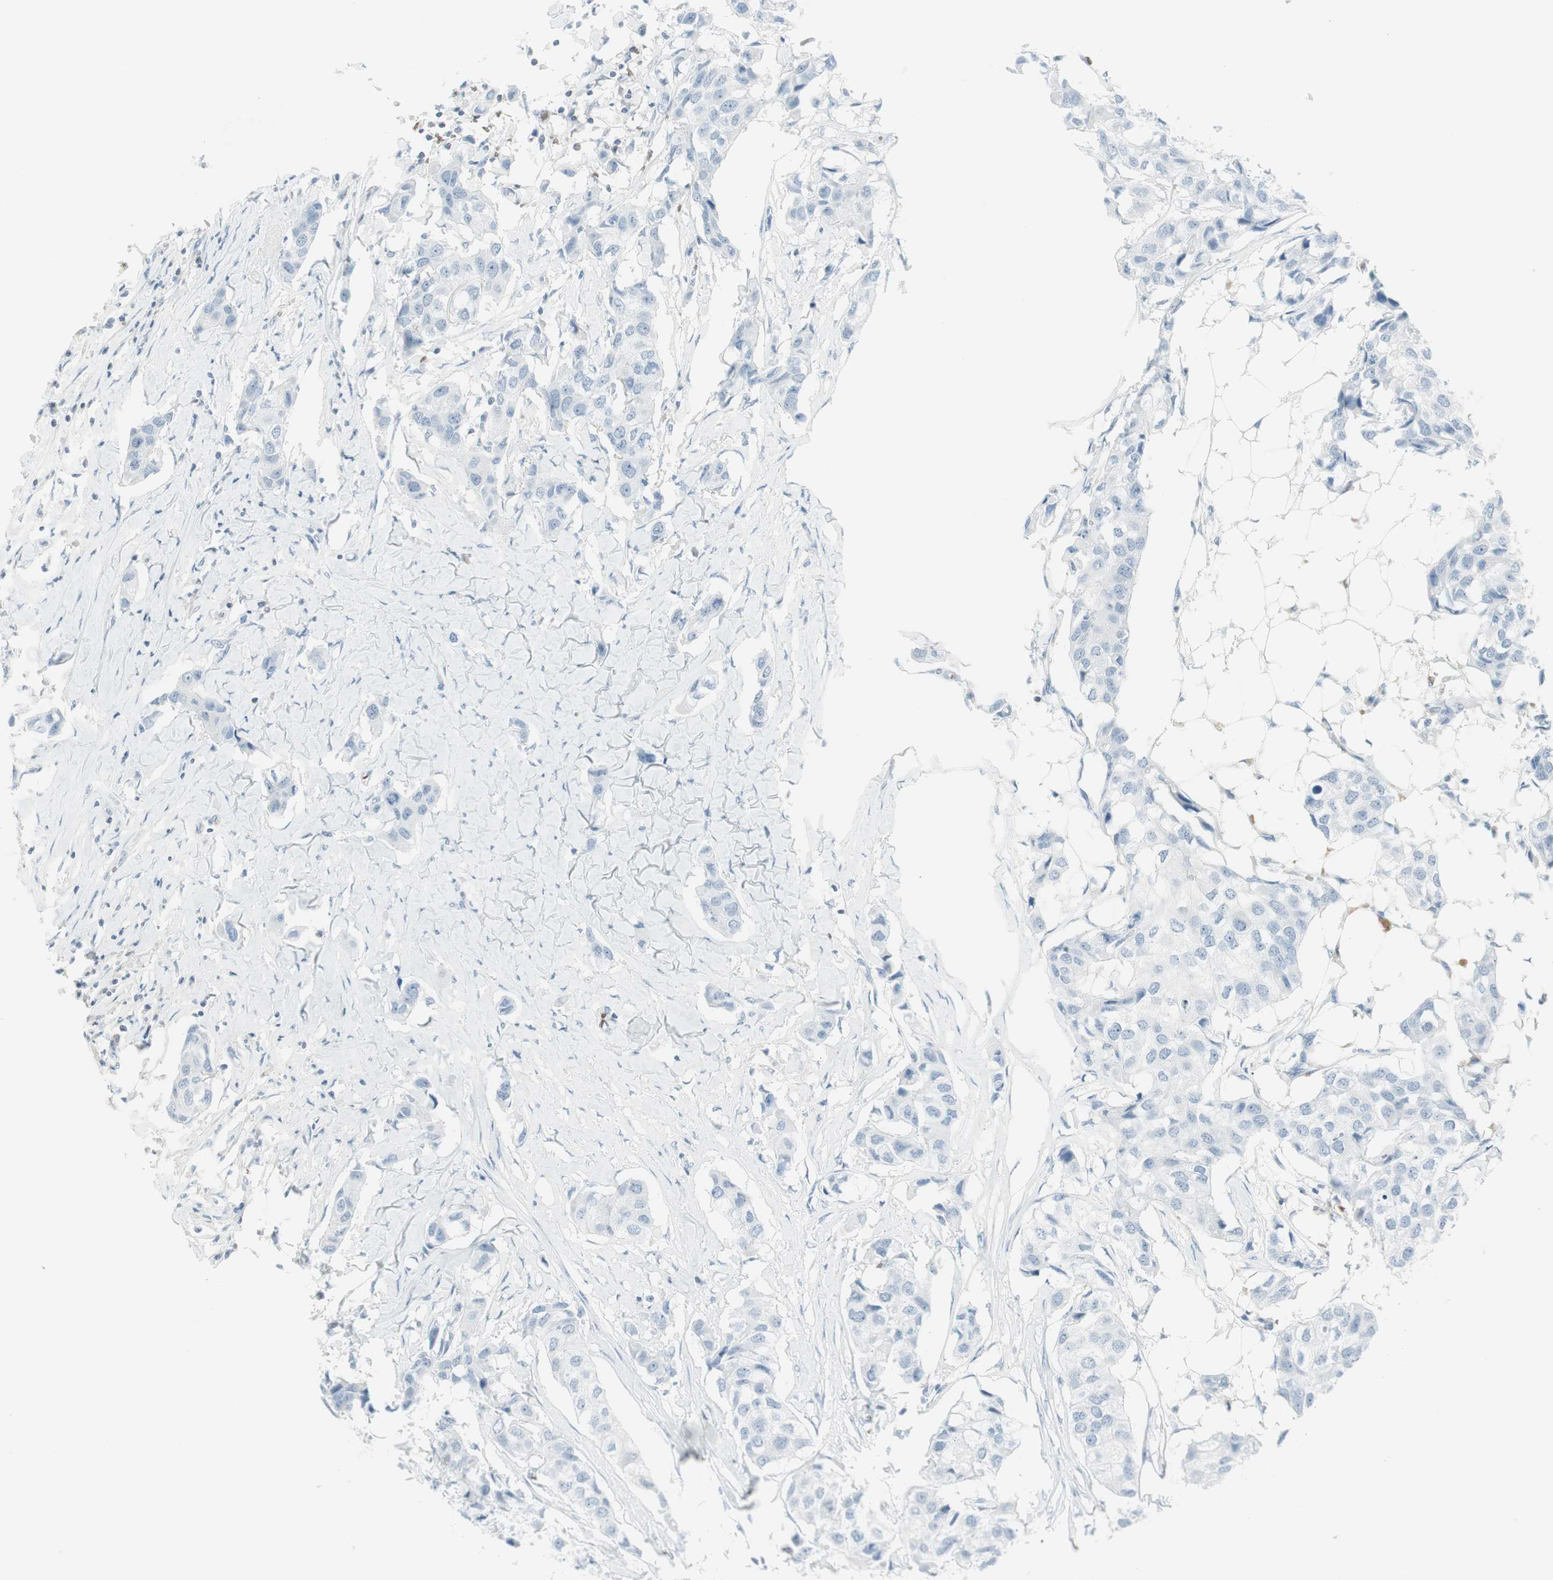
{"staining": {"intensity": "negative", "quantity": "none", "location": "none"}, "tissue": "breast cancer", "cell_type": "Tumor cells", "image_type": "cancer", "snomed": [{"axis": "morphology", "description": "Duct carcinoma"}, {"axis": "topography", "description": "Breast"}], "caption": "Tumor cells are negative for brown protein staining in breast infiltrating ductal carcinoma. The staining was performed using DAB to visualize the protein expression in brown, while the nuclei were stained in blue with hematoxylin (Magnification: 20x).", "gene": "MAP4K1", "patient": {"sex": "female", "age": 80}}